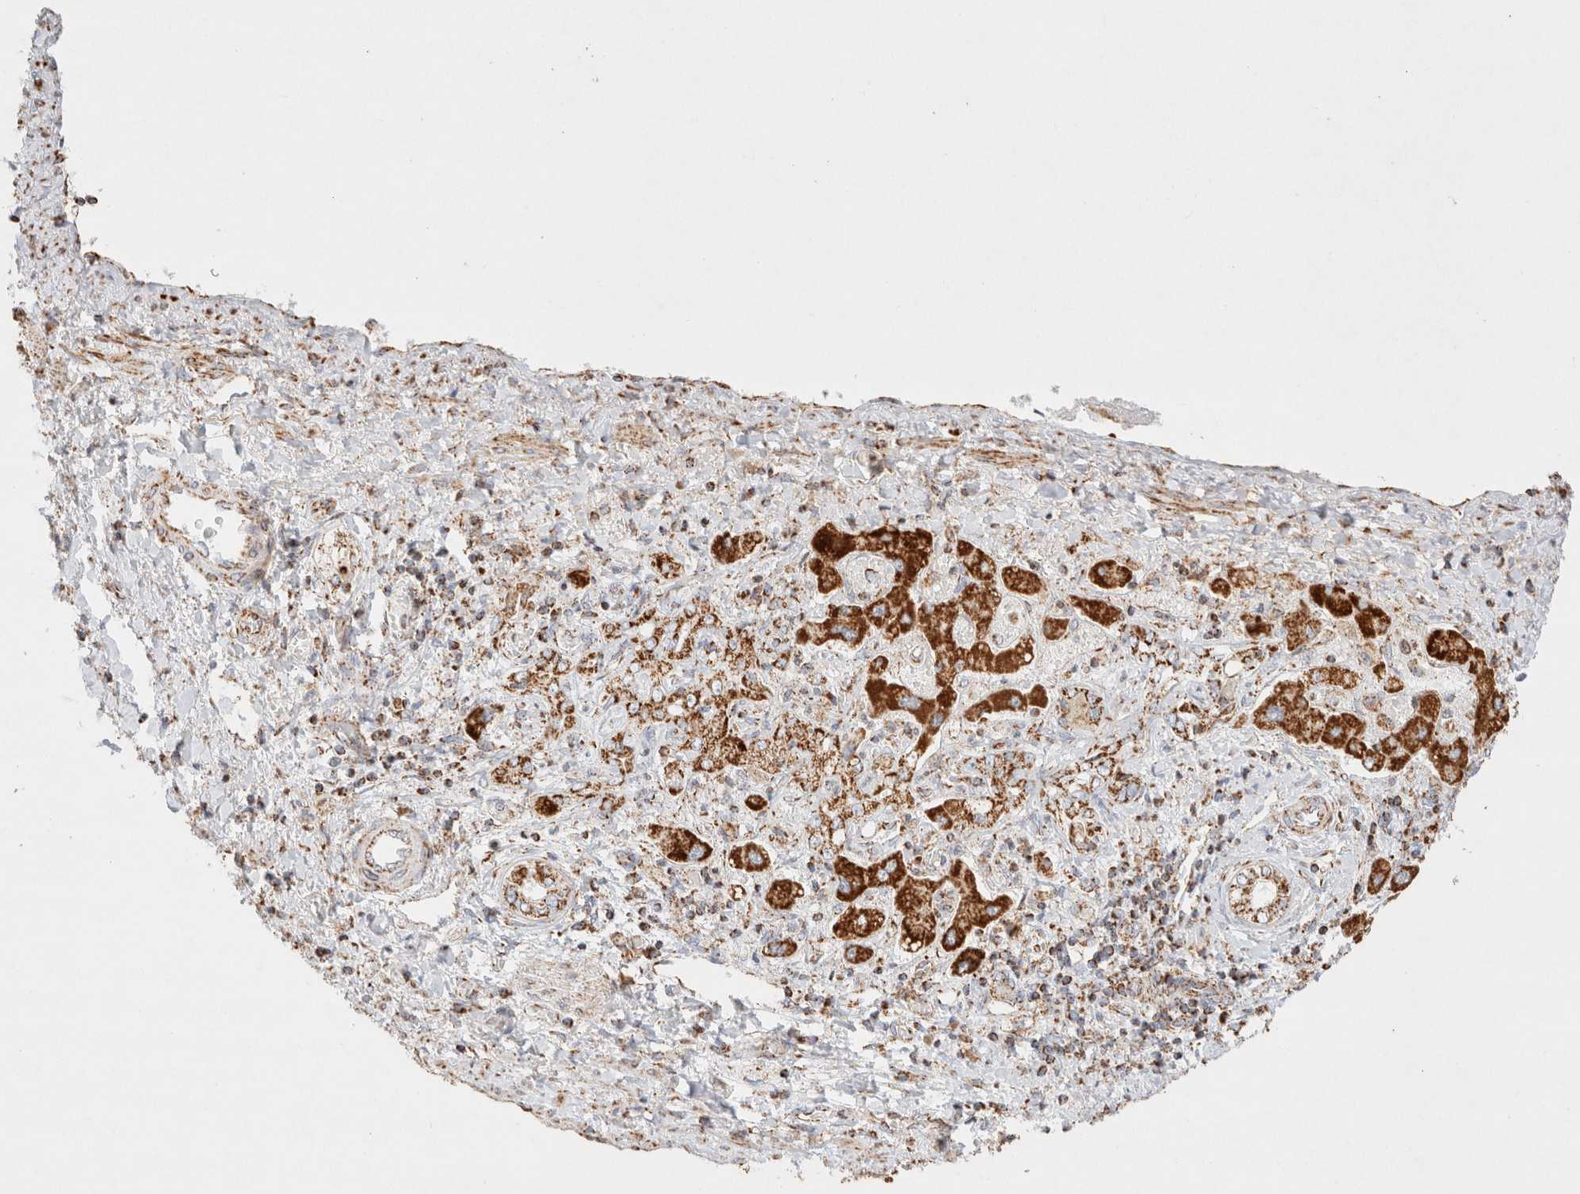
{"staining": {"intensity": "strong", "quantity": ">75%", "location": "cytoplasmic/membranous"}, "tissue": "liver cancer", "cell_type": "Tumor cells", "image_type": "cancer", "snomed": [{"axis": "morphology", "description": "Cholangiocarcinoma"}, {"axis": "topography", "description": "Liver"}], "caption": "The immunohistochemical stain highlights strong cytoplasmic/membranous staining in tumor cells of liver cancer tissue.", "gene": "PHB2", "patient": {"sex": "male", "age": 50}}